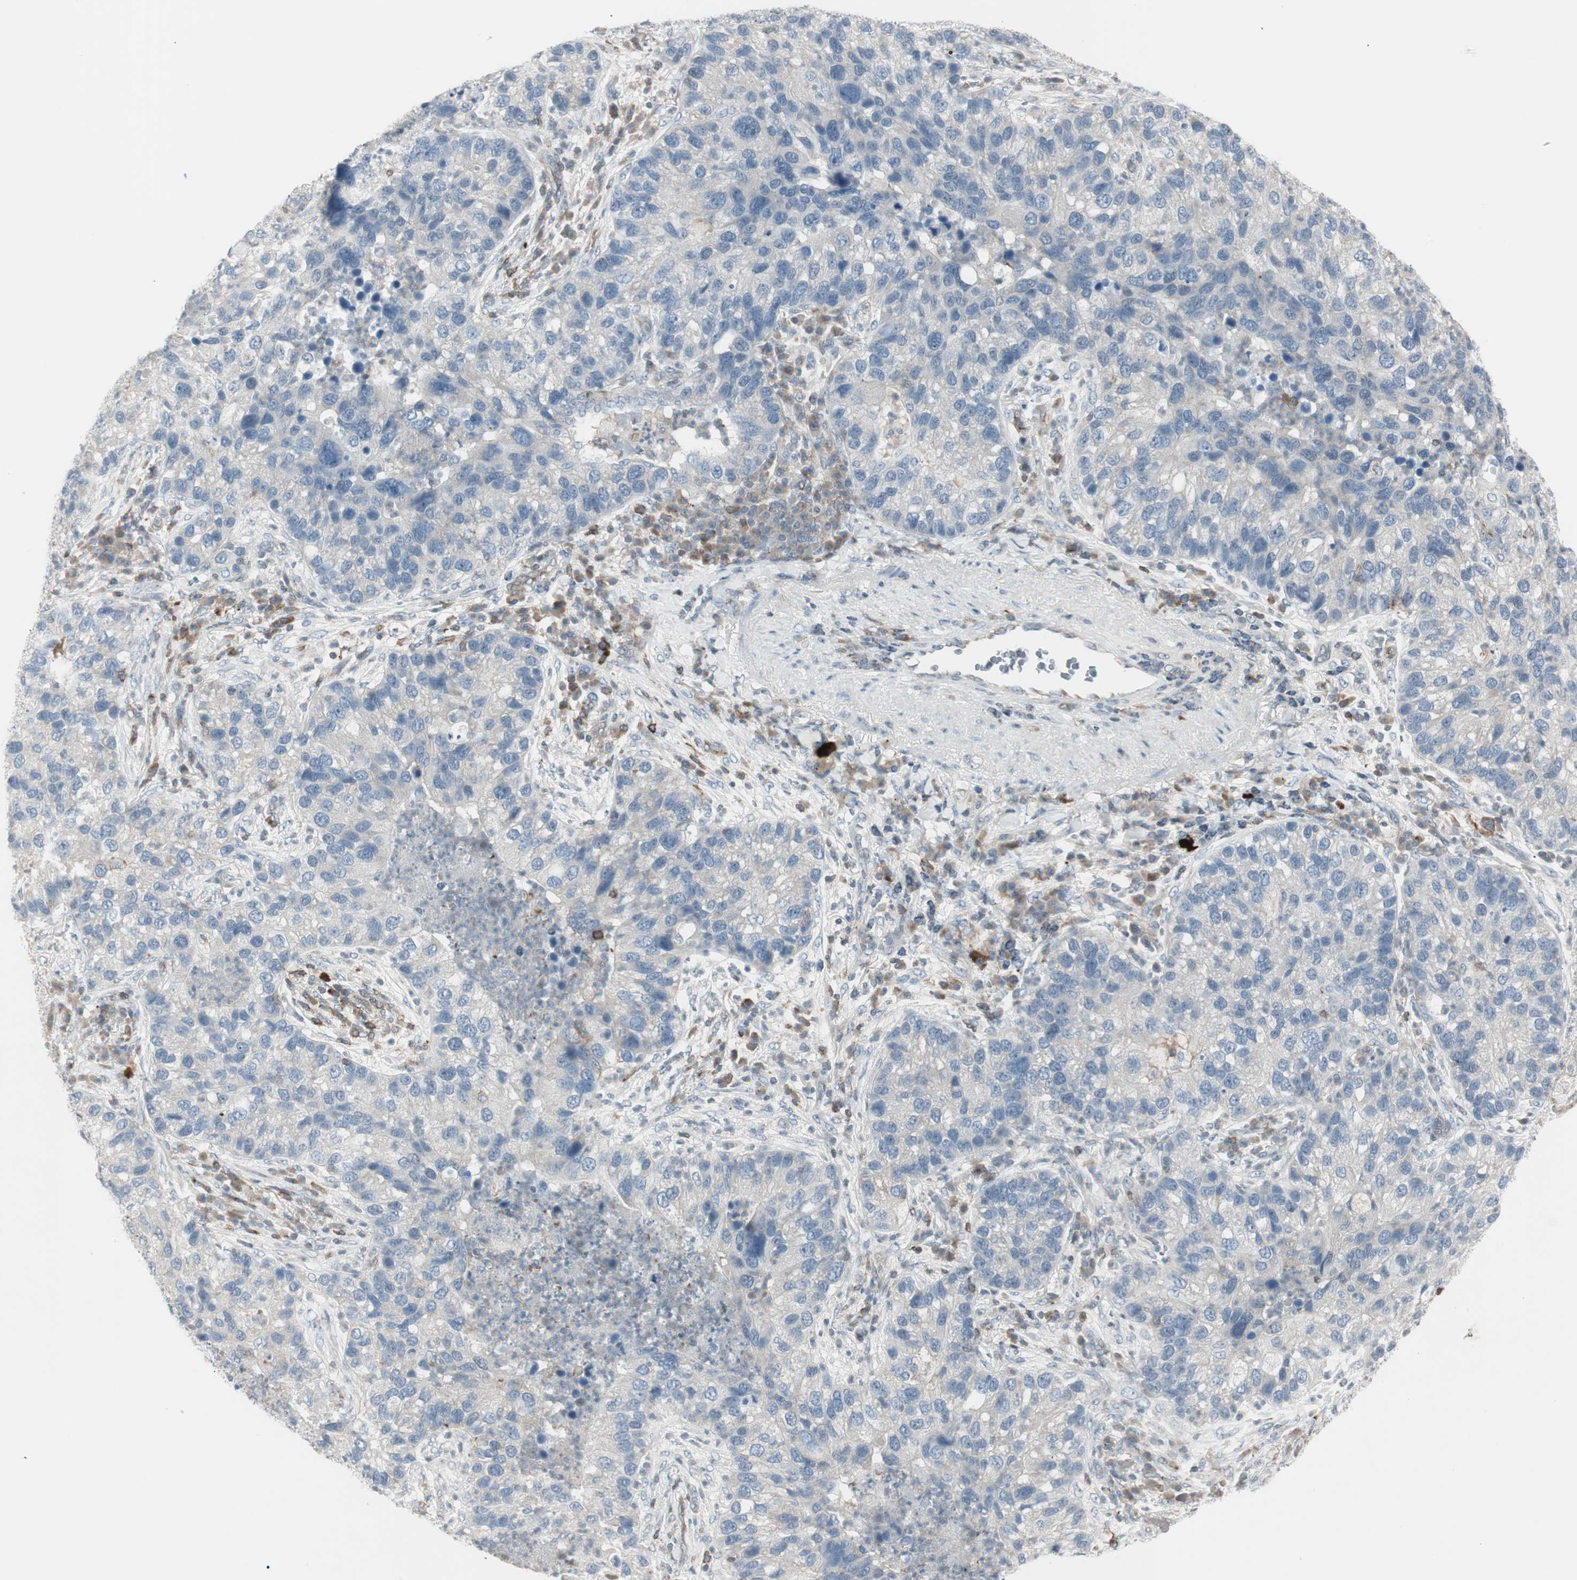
{"staining": {"intensity": "negative", "quantity": "none", "location": "none"}, "tissue": "lung cancer", "cell_type": "Tumor cells", "image_type": "cancer", "snomed": [{"axis": "morphology", "description": "Normal tissue, NOS"}, {"axis": "morphology", "description": "Adenocarcinoma, NOS"}, {"axis": "topography", "description": "Bronchus"}, {"axis": "topography", "description": "Lung"}], "caption": "DAB immunohistochemical staining of human lung cancer displays no significant expression in tumor cells.", "gene": "MAP4K4", "patient": {"sex": "male", "age": 54}}